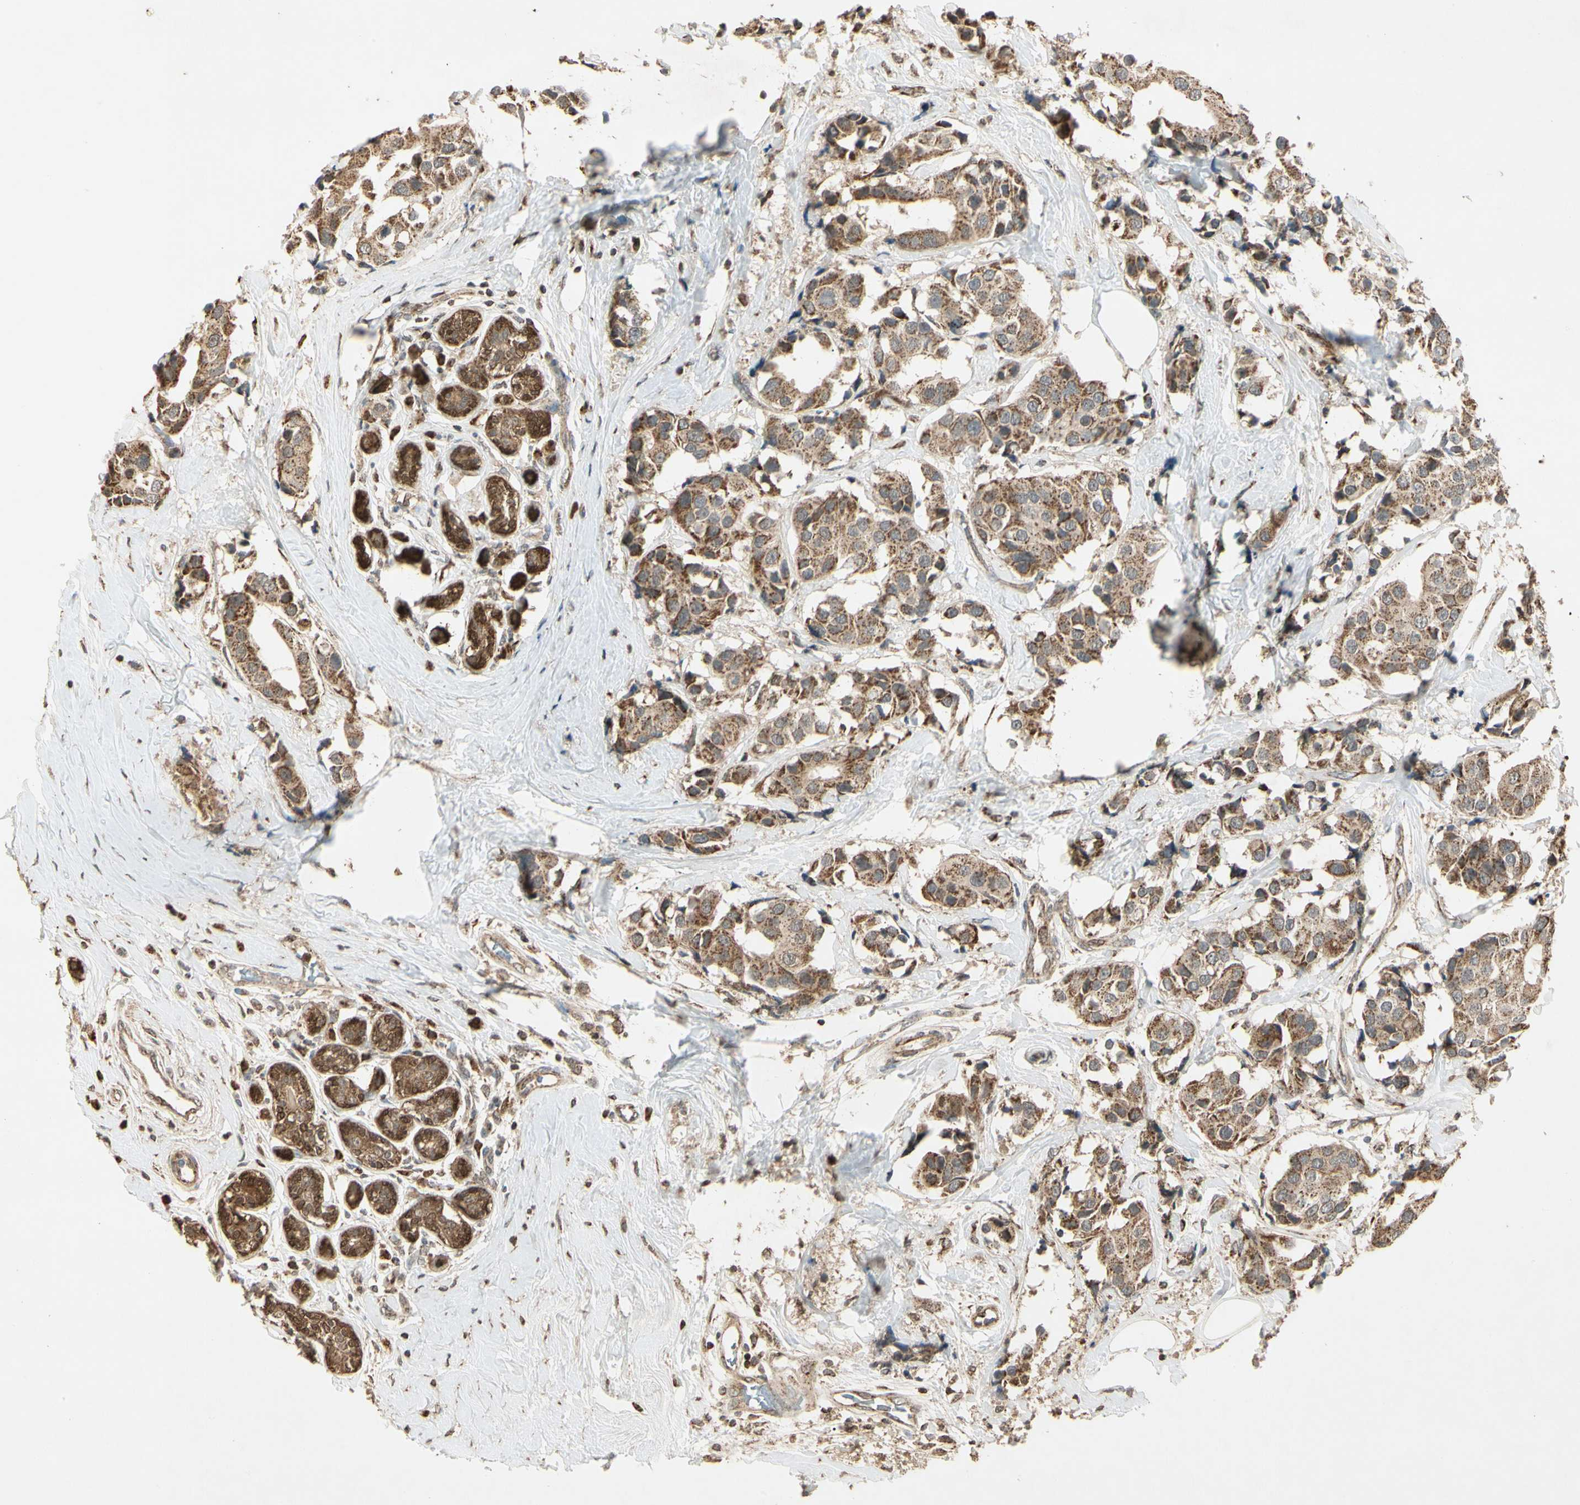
{"staining": {"intensity": "weak", "quantity": ">75%", "location": "cytoplasmic/membranous"}, "tissue": "breast cancer", "cell_type": "Tumor cells", "image_type": "cancer", "snomed": [{"axis": "morphology", "description": "Normal tissue, NOS"}, {"axis": "morphology", "description": "Duct carcinoma"}, {"axis": "topography", "description": "Breast"}], "caption": "A brown stain labels weak cytoplasmic/membranous expression of a protein in human invasive ductal carcinoma (breast) tumor cells.", "gene": "PRDX5", "patient": {"sex": "female", "age": 39}}